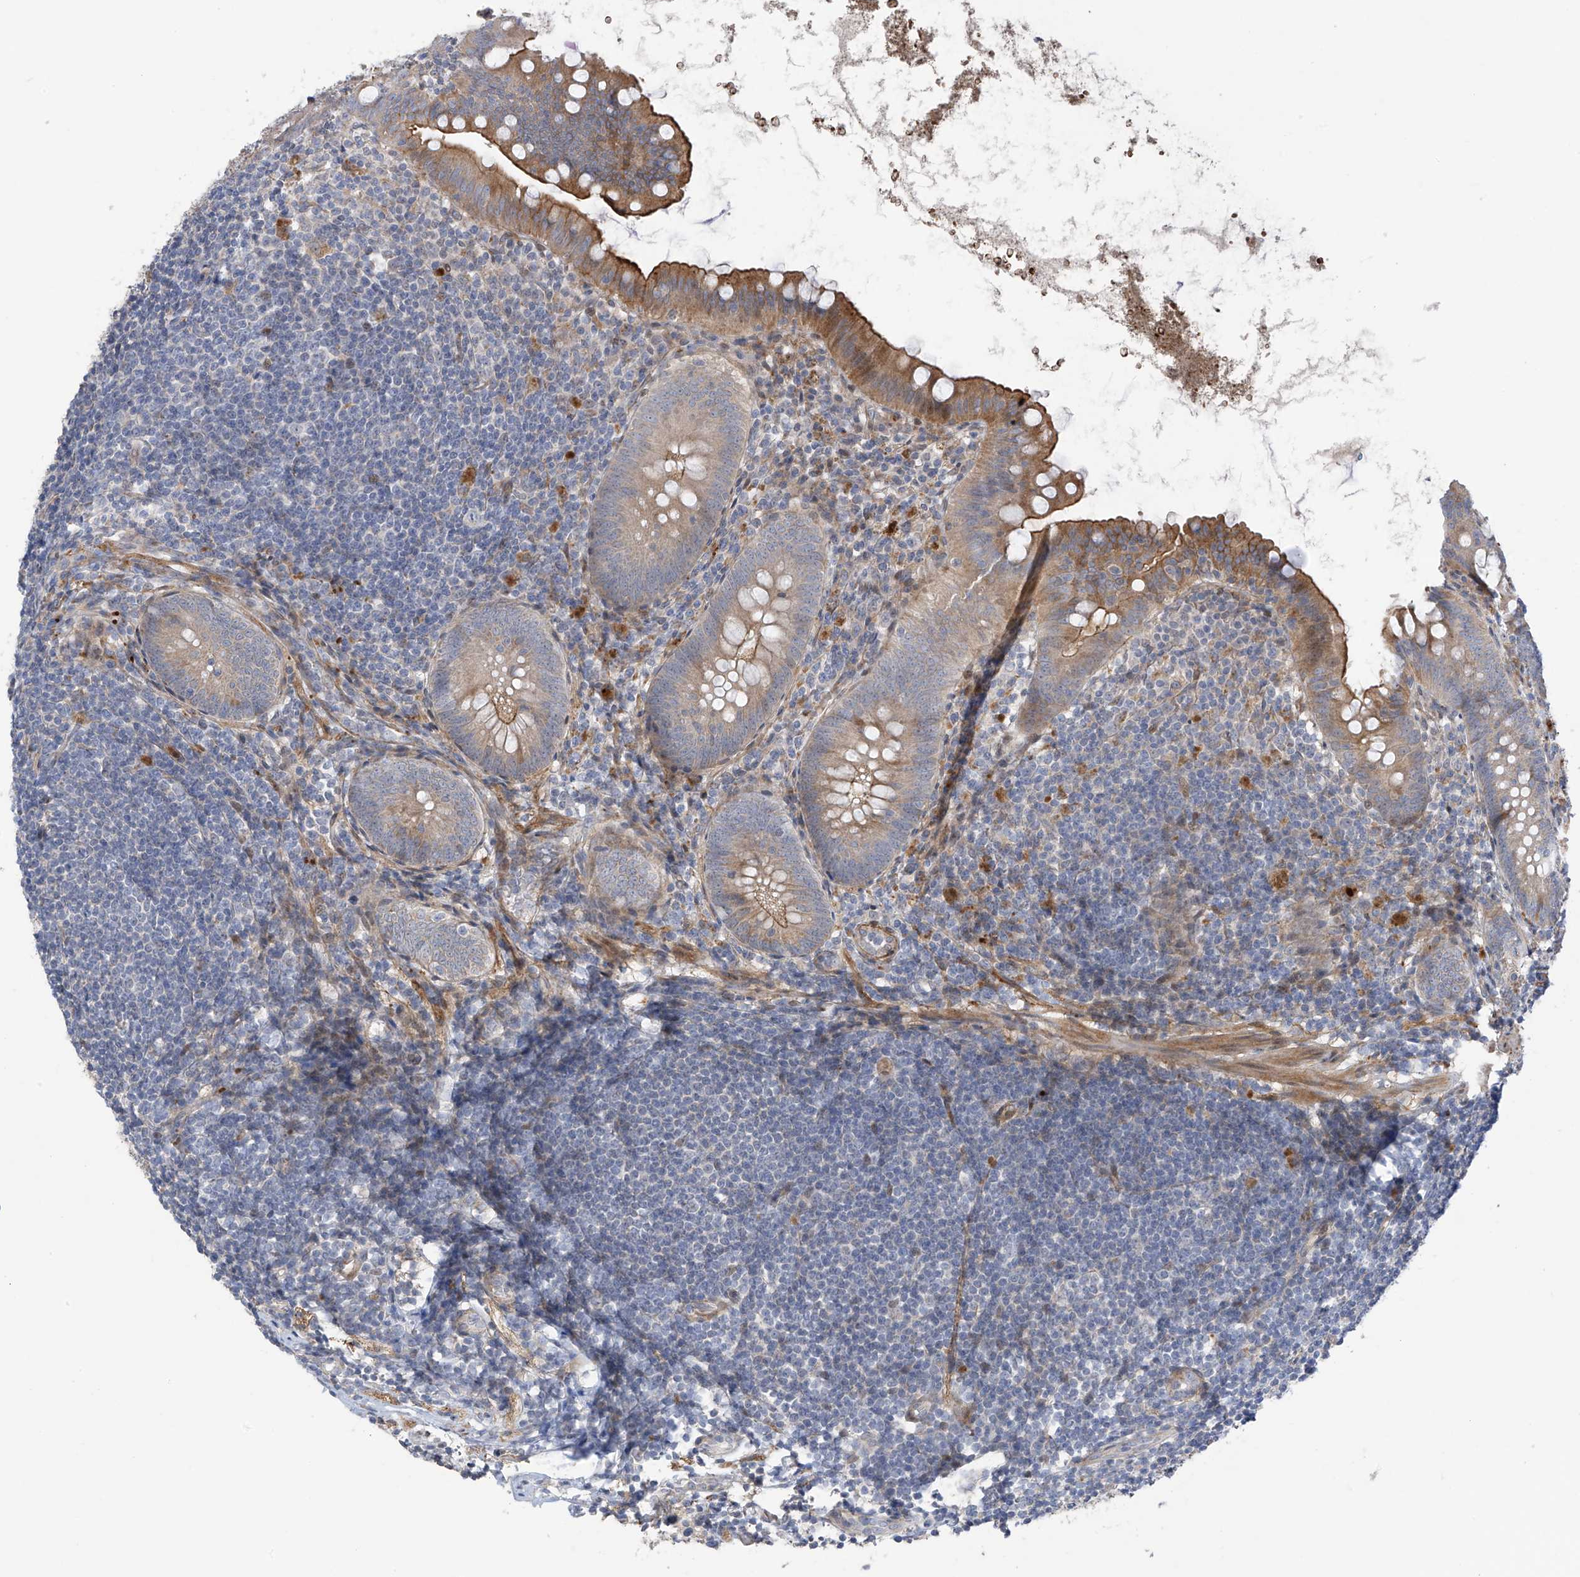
{"staining": {"intensity": "moderate", "quantity": "25%-75%", "location": "cytoplasmic/membranous"}, "tissue": "appendix", "cell_type": "Glandular cells", "image_type": "normal", "snomed": [{"axis": "morphology", "description": "Normal tissue, NOS"}, {"axis": "topography", "description": "Appendix"}], "caption": "A micrograph of human appendix stained for a protein exhibits moderate cytoplasmic/membranous brown staining in glandular cells. Nuclei are stained in blue.", "gene": "ZNF641", "patient": {"sex": "female", "age": 62}}